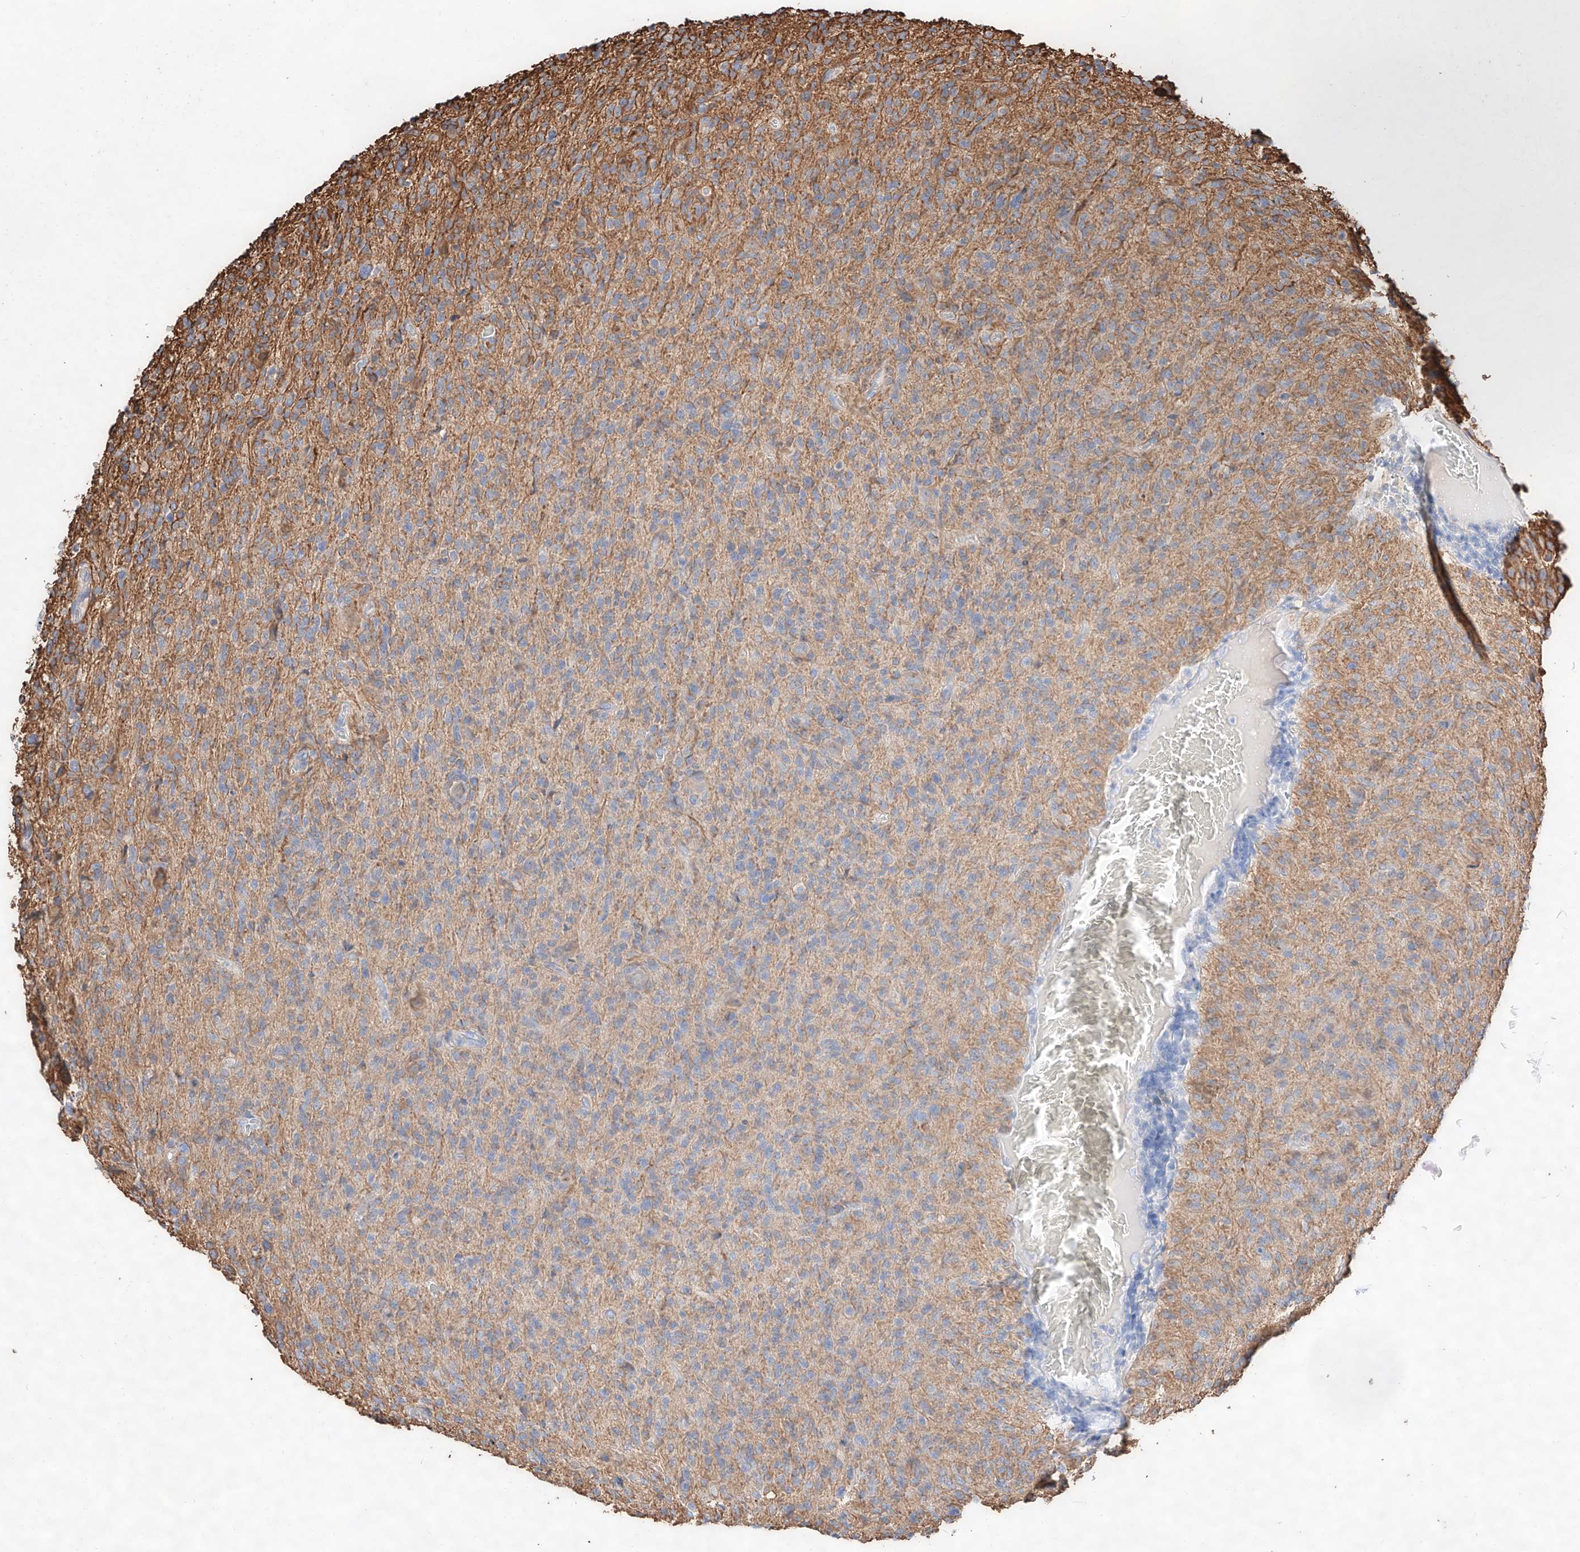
{"staining": {"intensity": "negative", "quantity": "none", "location": "none"}, "tissue": "glioma", "cell_type": "Tumor cells", "image_type": "cancer", "snomed": [{"axis": "morphology", "description": "Glioma, malignant, High grade"}, {"axis": "topography", "description": "Brain"}], "caption": "Photomicrograph shows no protein expression in tumor cells of glioma tissue.", "gene": "ATP9B", "patient": {"sex": "female", "age": 57}}